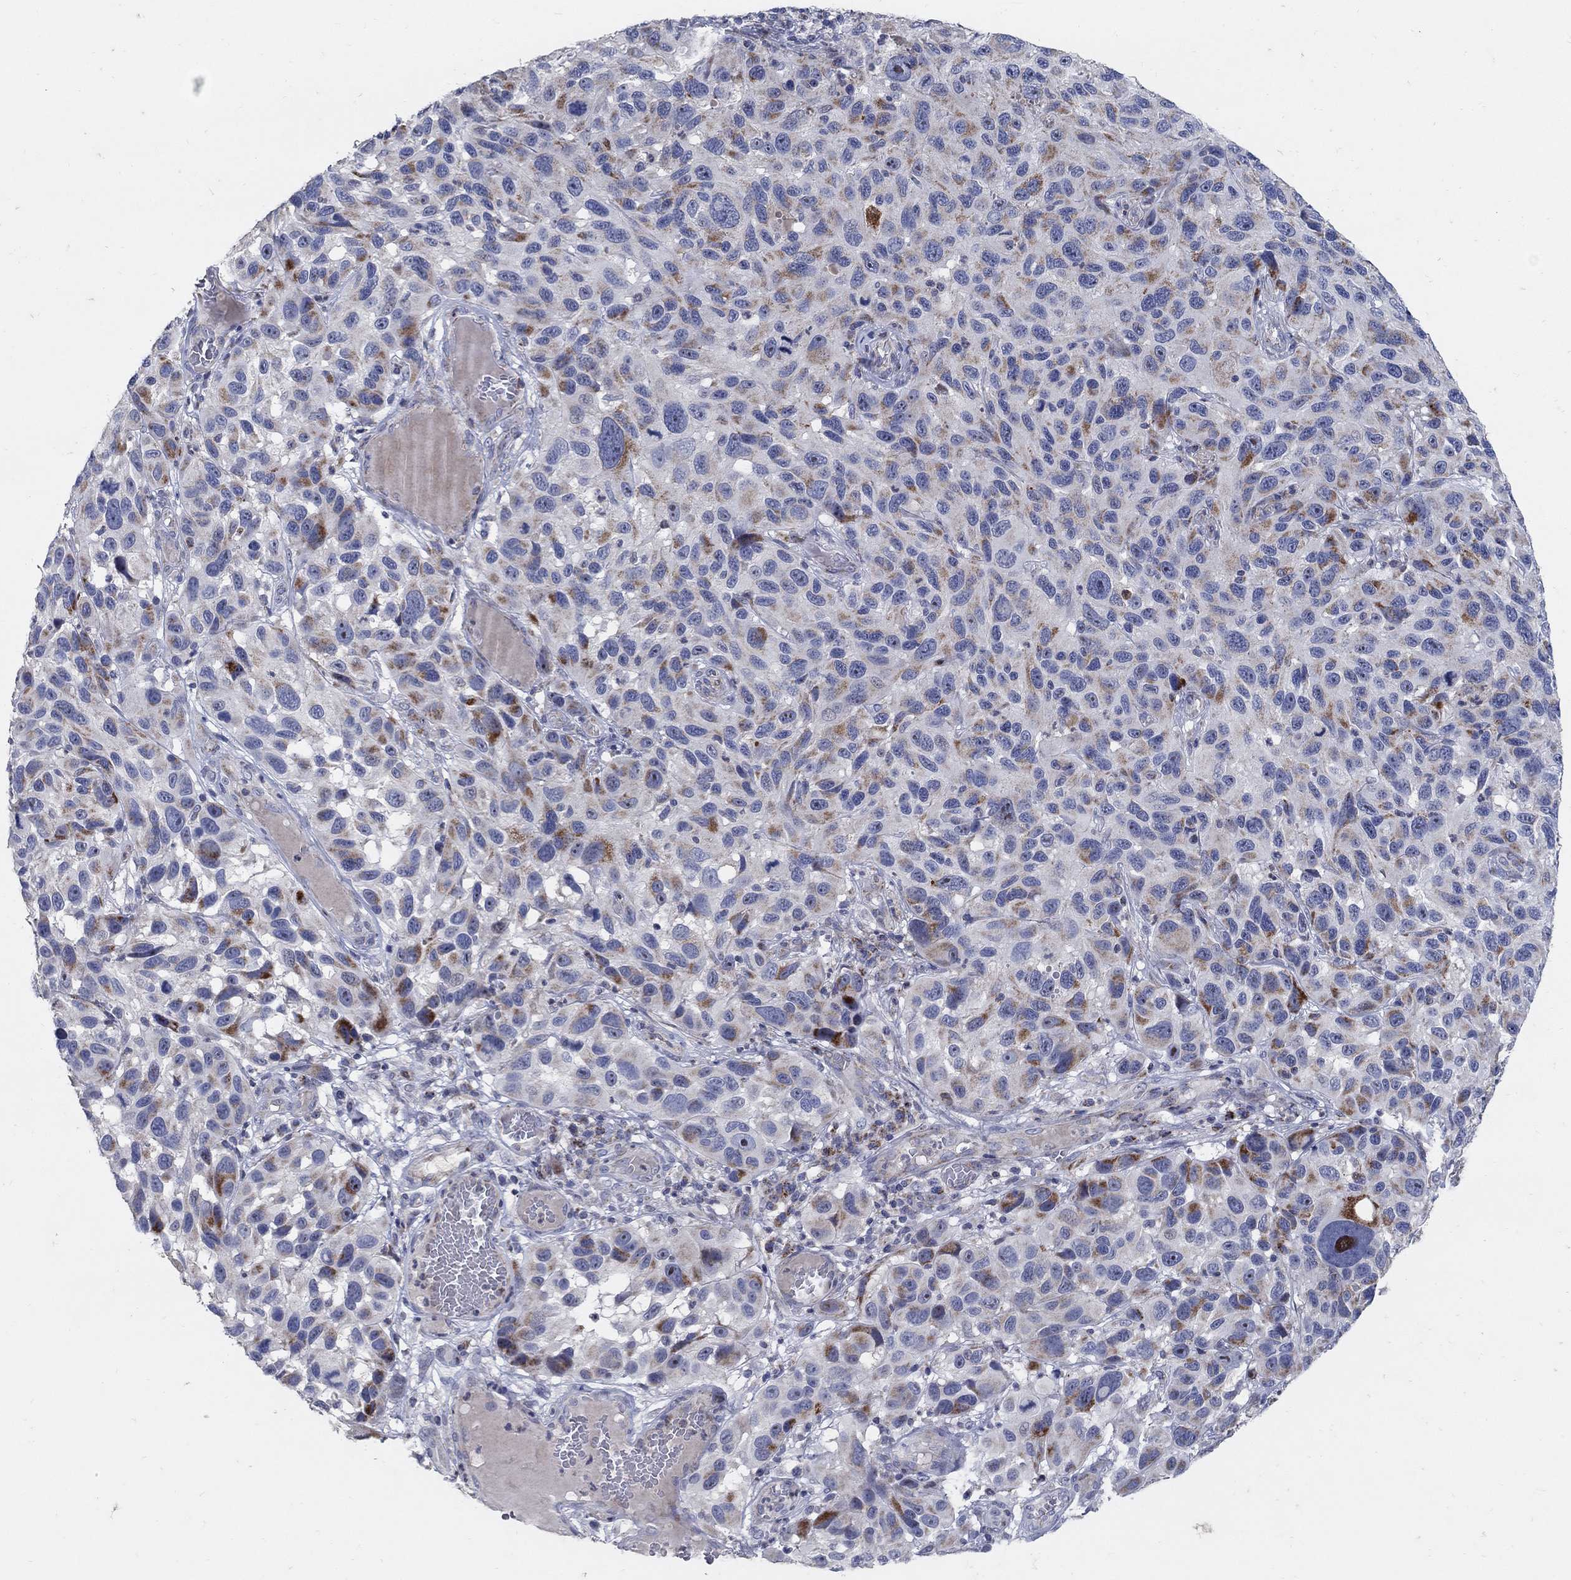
{"staining": {"intensity": "negative", "quantity": "none", "location": "none"}, "tissue": "melanoma", "cell_type": "Tumor cells", "image_type": "cancer", "snomed": [{"axis": "morphology", "description": "Malignant melanoma, NOS"}, {"axis": "topography", "description": "Skin"}], "caption": "DAB (3,3'-diaminobenzidine) immunohistochemical staining of malignant melanoma shows no significant positivity in tumor cells. (DAB (3,3'-diaminobenzidine) immunohistochemistry (IHC) with hematoxylin counter stain).", "gene": "HMX2", "patient": {"sex": "male", "age": 53}}